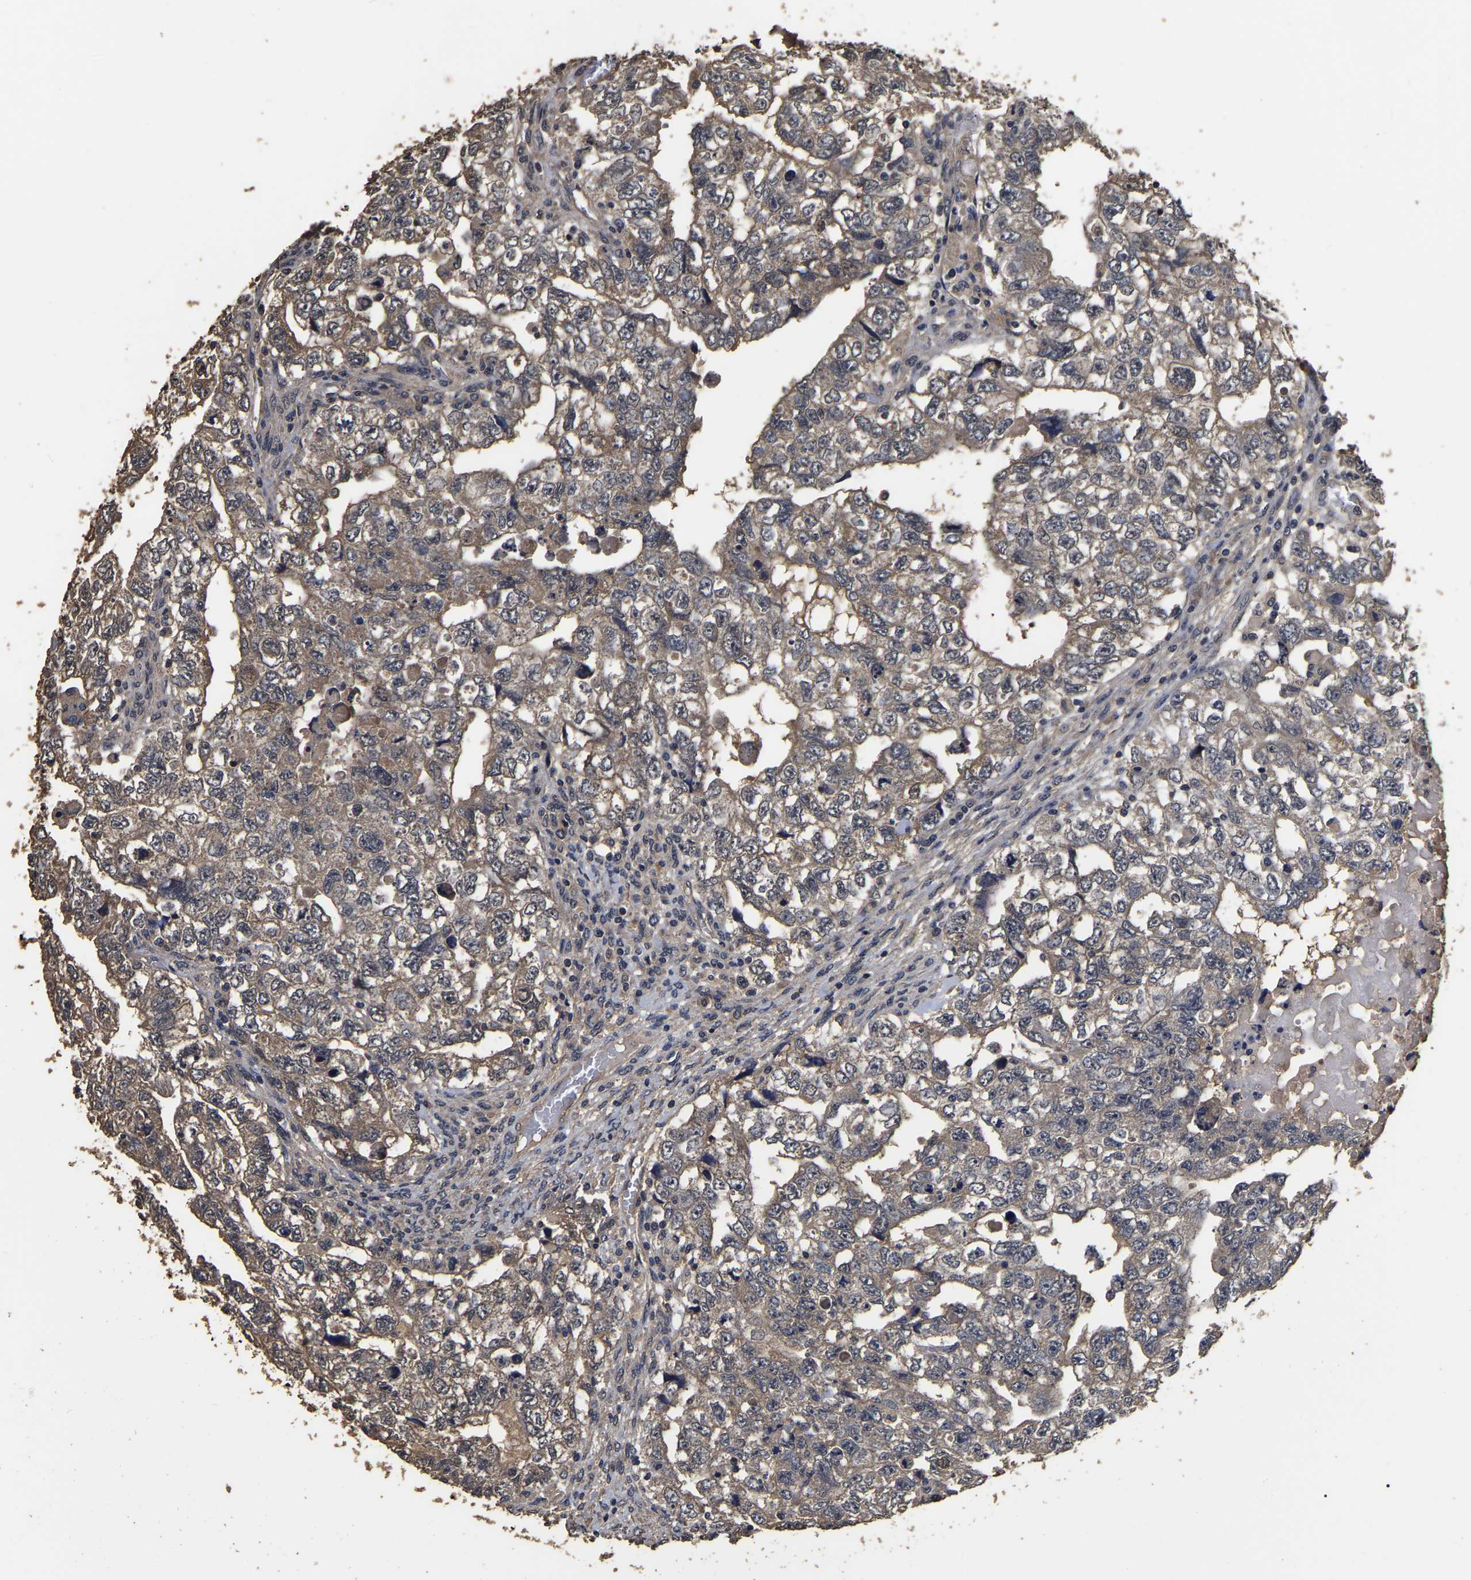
{"staining": {"intensity": "weak", "quantity": ">75%", "location": "cytoplasmic/membranous"}, "tissue": "testis cancer", "cell_type": "Tumor cells", "image_type": "cancer", "snomed": [{"axis": "morphology", "description": "Carcinoma, Embryonal, NOS"}, {"axis": "topography", "description": "Testis"}], "caption": "About >75% of tumor cells in testis cancer (embryonal carcinoma) demonstrate weak cytoplasmic/membranous protein expression as visualized by brown immunohistochemical staining.", "gene": "STK32C", "patient": {"sex": "male", "age": 36}}